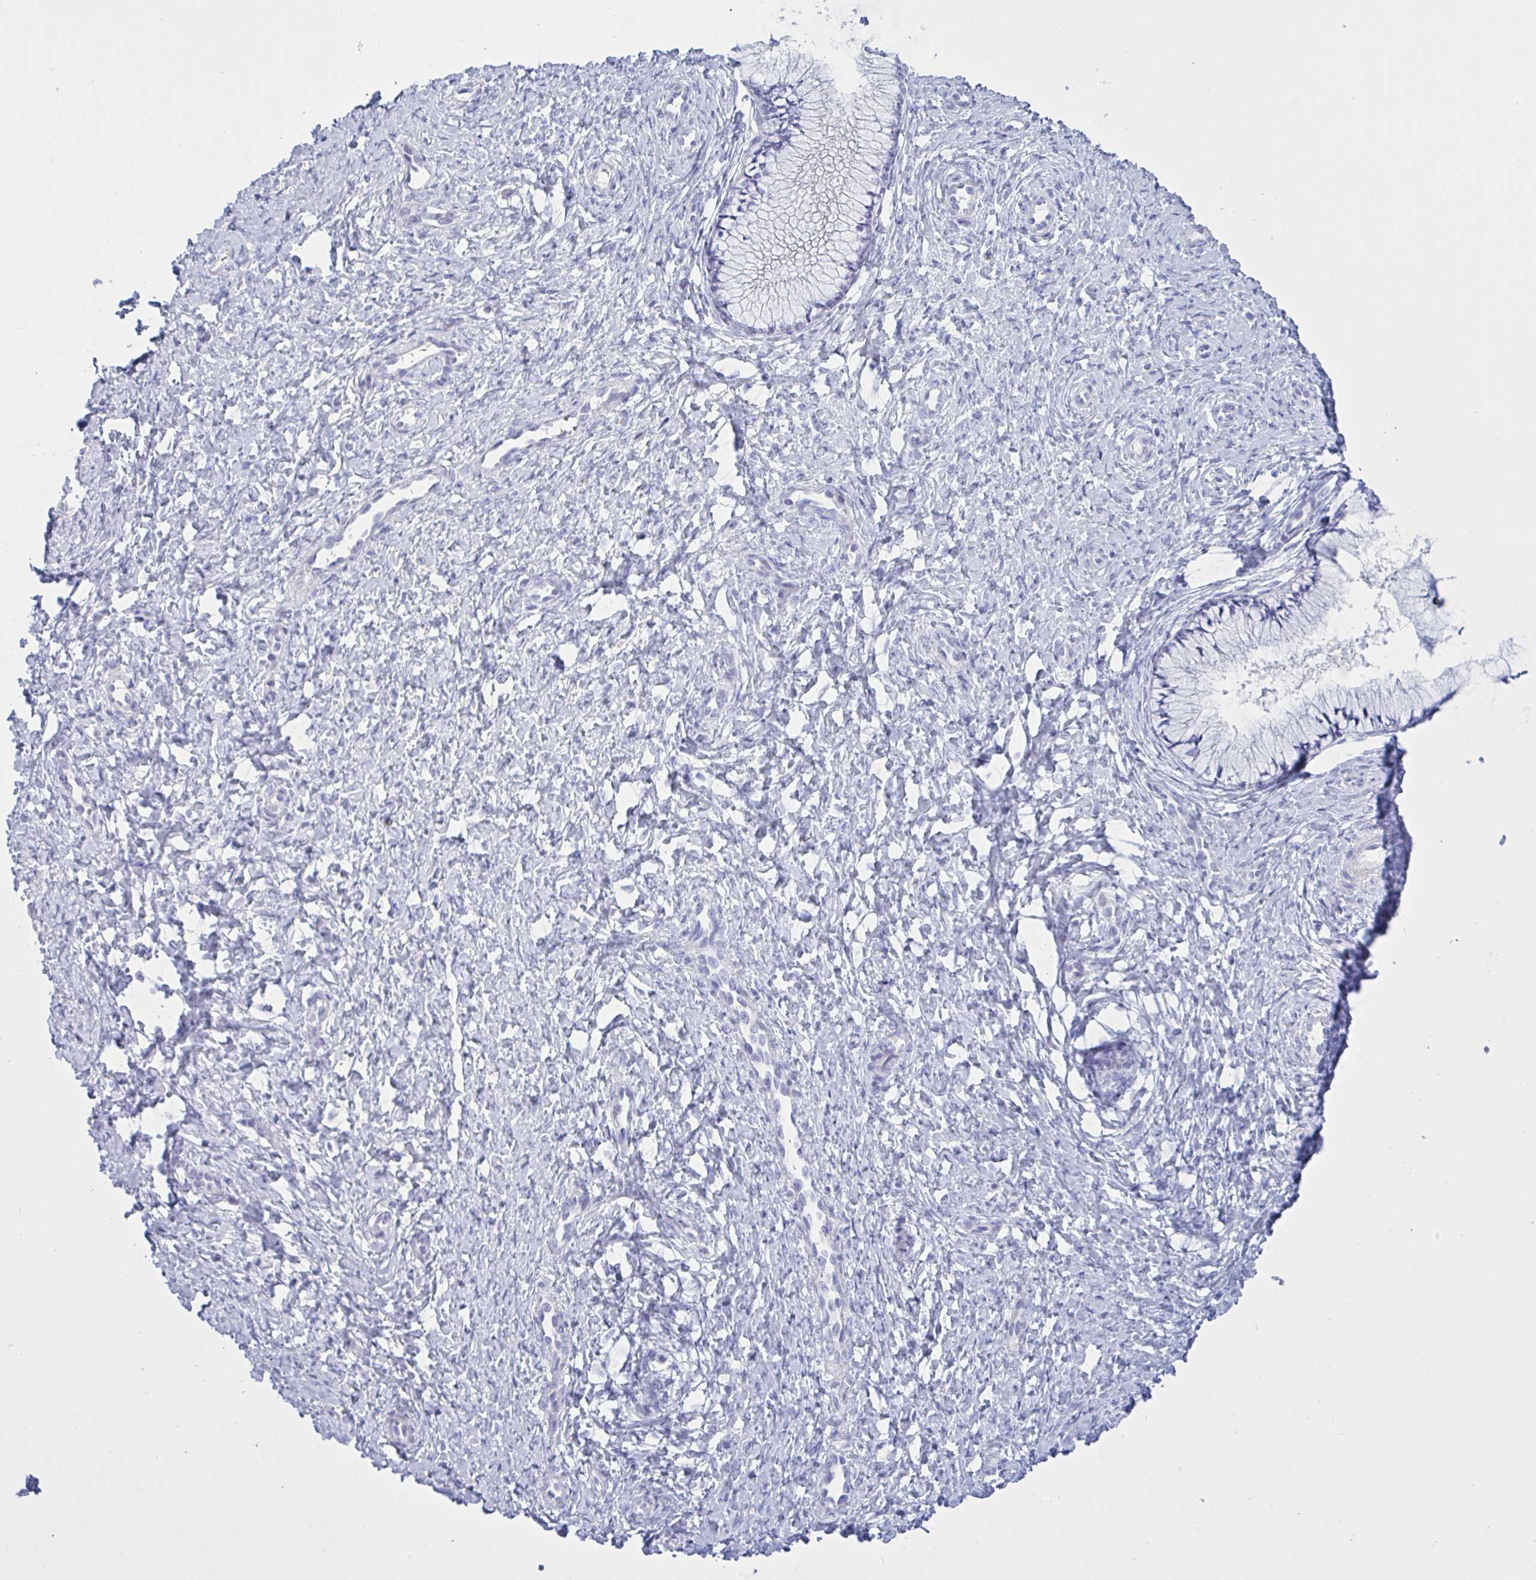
{"staining": {"intensity": "negative", "quantity": "none", "location": "none"}, "tissue": "cervix", "cell_type": "Glandular cells", "image_type": "normal", "snomed": [{"axis": "morphology", "description": "Normal tissue, NOS"}, {"axis": "topography", "description": "Cervix"}], "caption": "The photomicrograph exhibits no significant expression in glandular cells of cervix. (DAB immunohistochemistry, high magnification).", "gene": "OXLD1", "patient": {"sex": "female", "age": 37}}